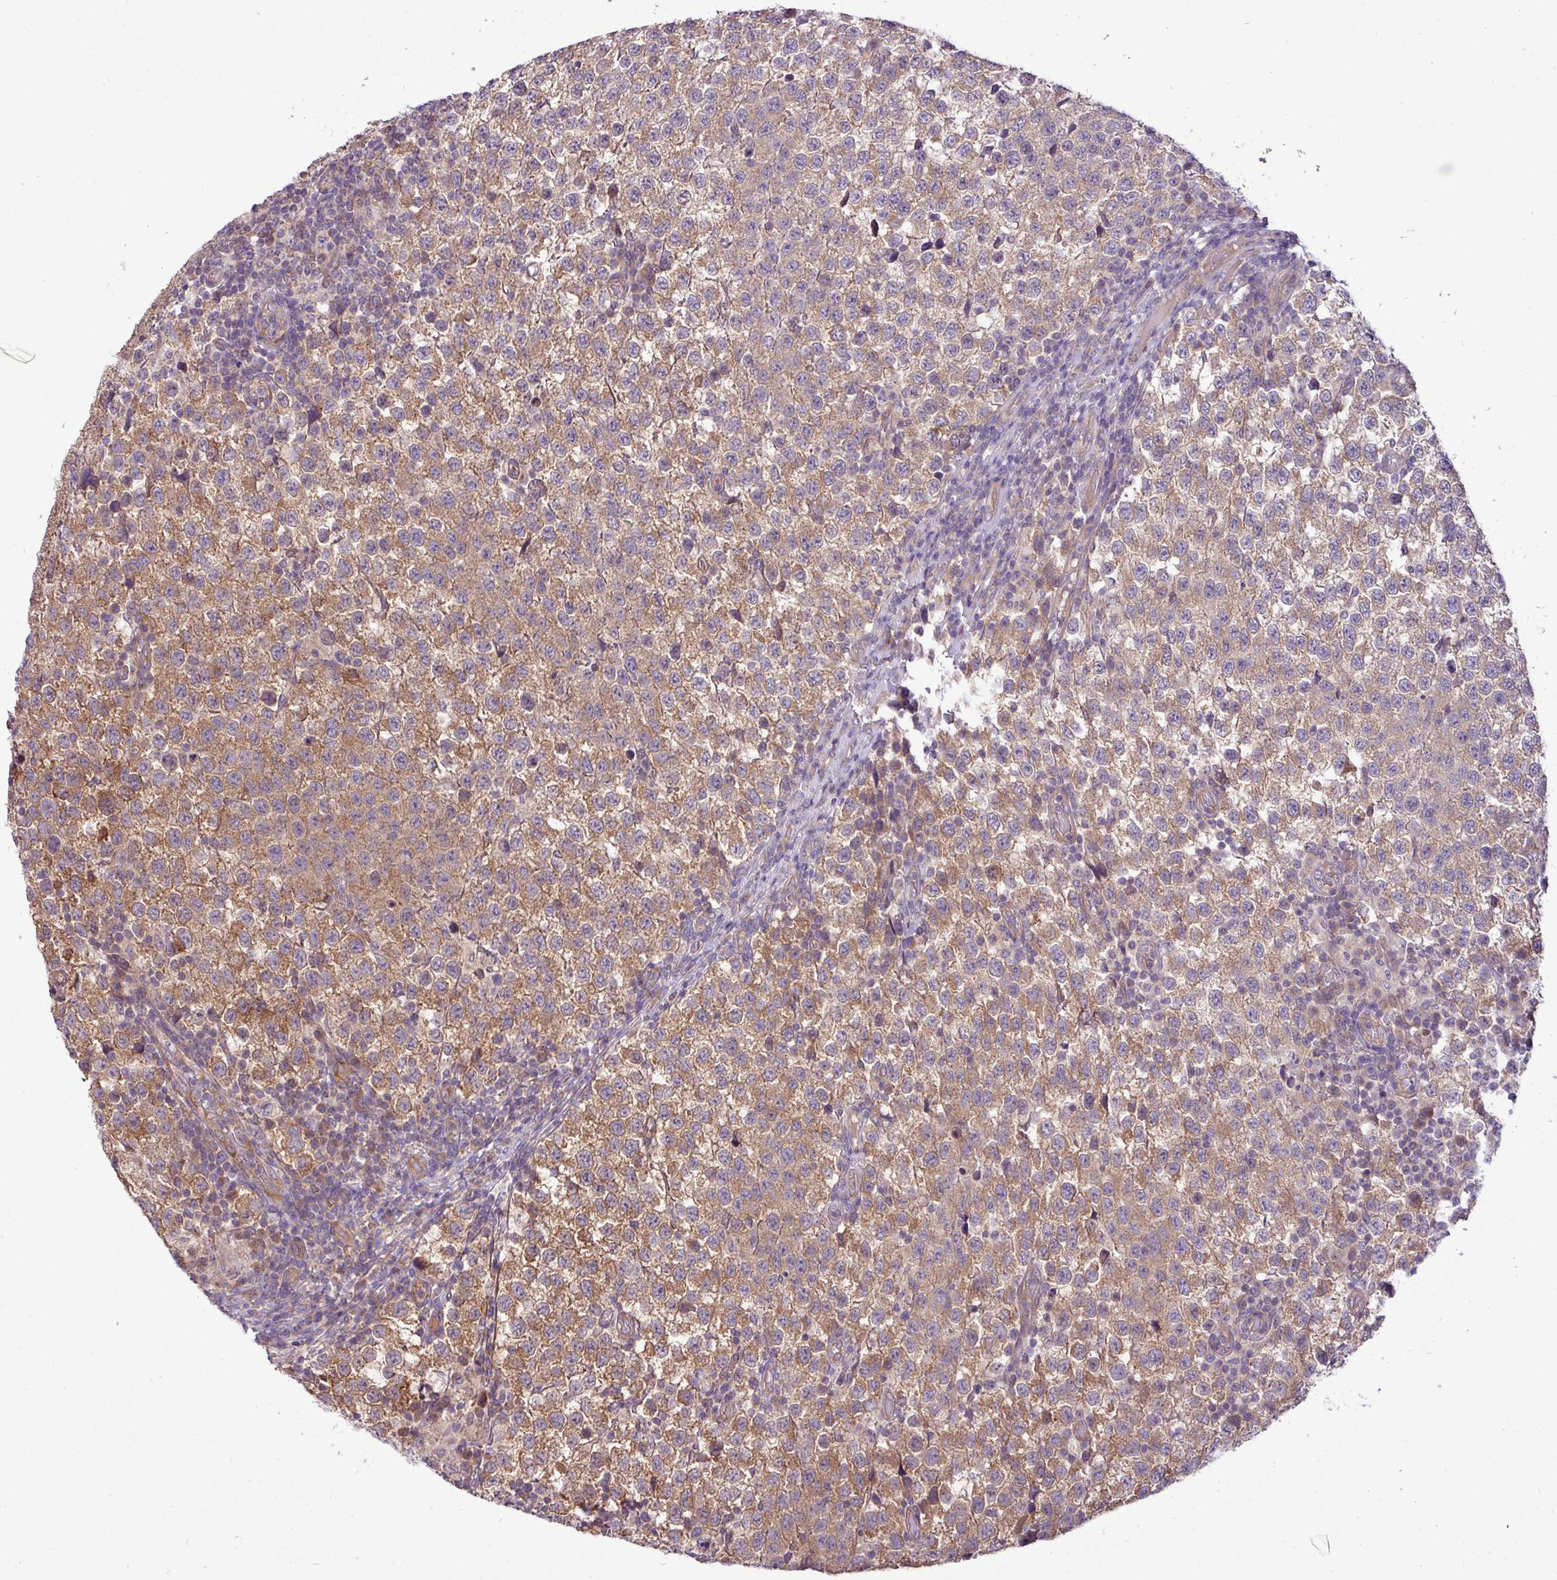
{"staining": {"intensity": "moderate", "quantity": ">75%", "location": "cytoplasmic/membranous"}, "tissue": "testis cancer", "cell_type": "Tumor cells", "image_type": "cancer", "snomed": [{"axis": "morphology", "description": "Seminoma, NOS"}, {"axis": "topography", "description": "Testis"}], "caption": "Testis seminoma stained with a protein marker demonstrates moderate staining in tumor cells.", "gene": "XIAP", "patient": {"sex": "male", "age": 34}}